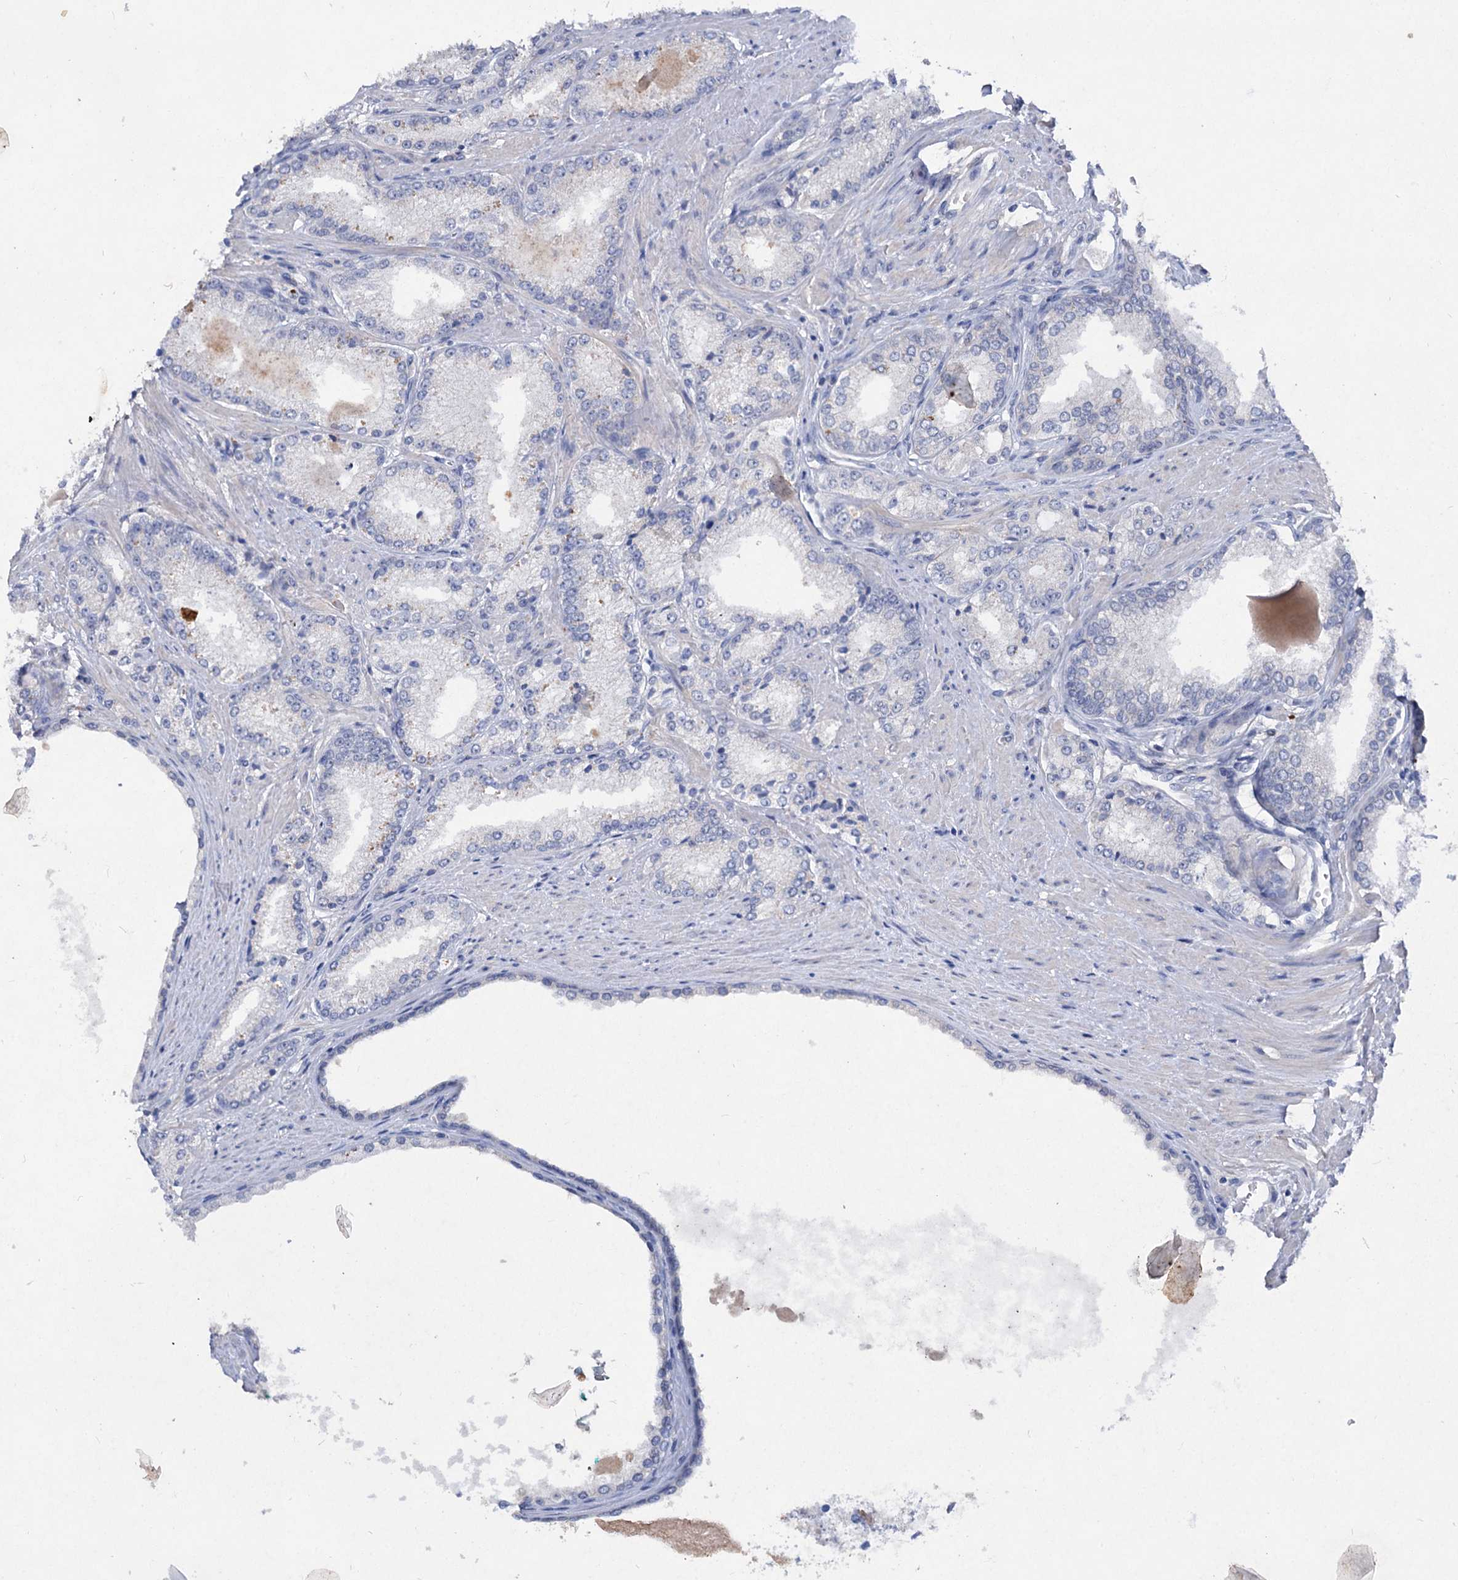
{"staining": {"intensity": "negative", "quantity": "none", "location": "none"}, "tissue": "prostate cancer", "cell_type": "Tumor cells", "image_type": "cancer", "snomed": [{"axis": "morphology", "description": "Adenocarcinoma, High grade"}, {"axis": "topography", "description": "Prostate"}], "caption": "DAB immunohistochemical staining of human prostate cancer (high-grade adenocarcinoma) reveals no significant positivity in tumor cells.", "gene": "ATP4A", "patient": {"sex": "male", "age": 66}}